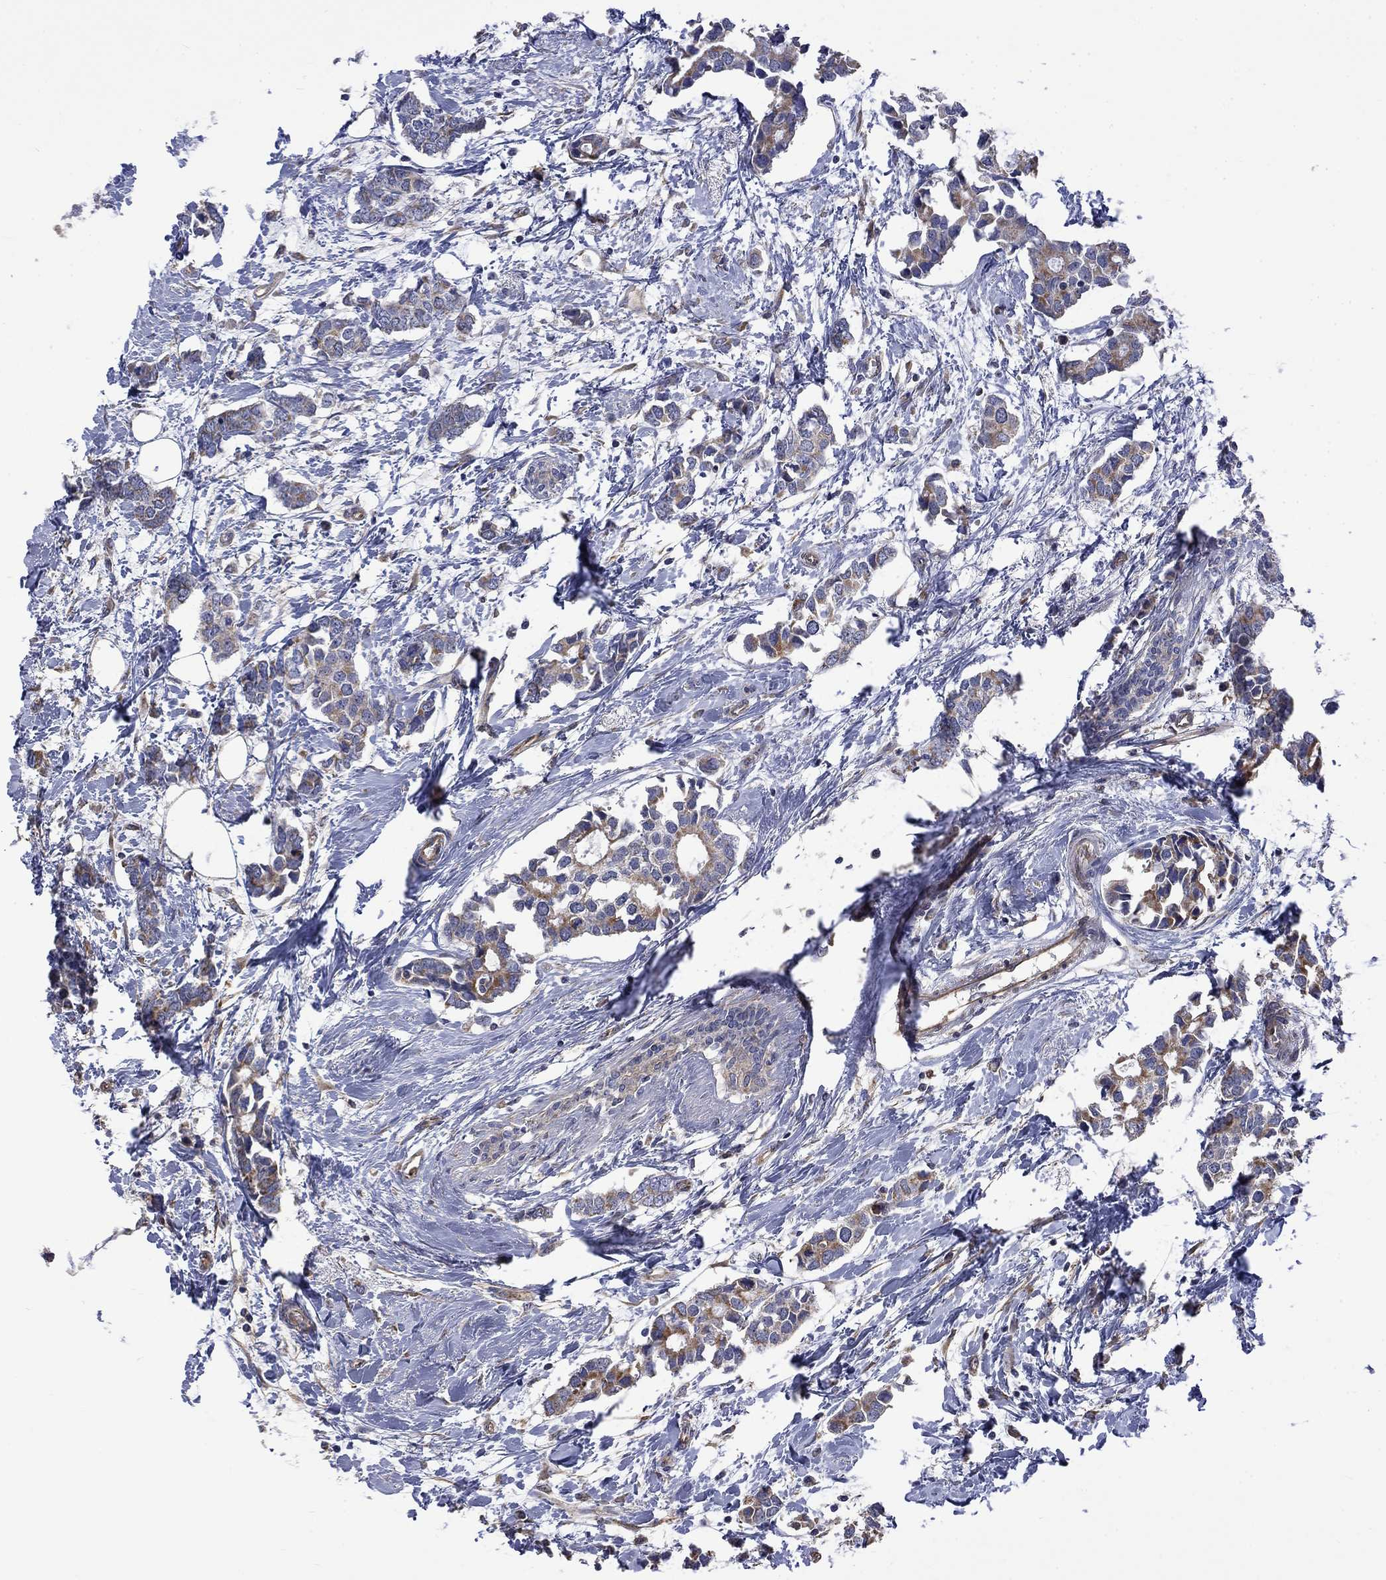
{"staining": {"intensity": "moderate", "quantity": "25%-75%", "location": "cytoplasmic/membranous"}, "tissue": "breast cancer", "cell_type": "Tumor cells", "image_type": "cancer", "snomed": [{"axis": "morphology", "description": "Duct carcinoma"}, {"axis": "topography", "description": "Breast"}], "caption": "Immunohistochemical staining of human breast cancer (infiltrating ductal carcinoma) reveals medium levels of moderate cytoplasmic/membranous protein staining in about 25%-75% of tumor cells.", "gene": "CAMKK2", "patient": {"sex": "female", "age": 83}}